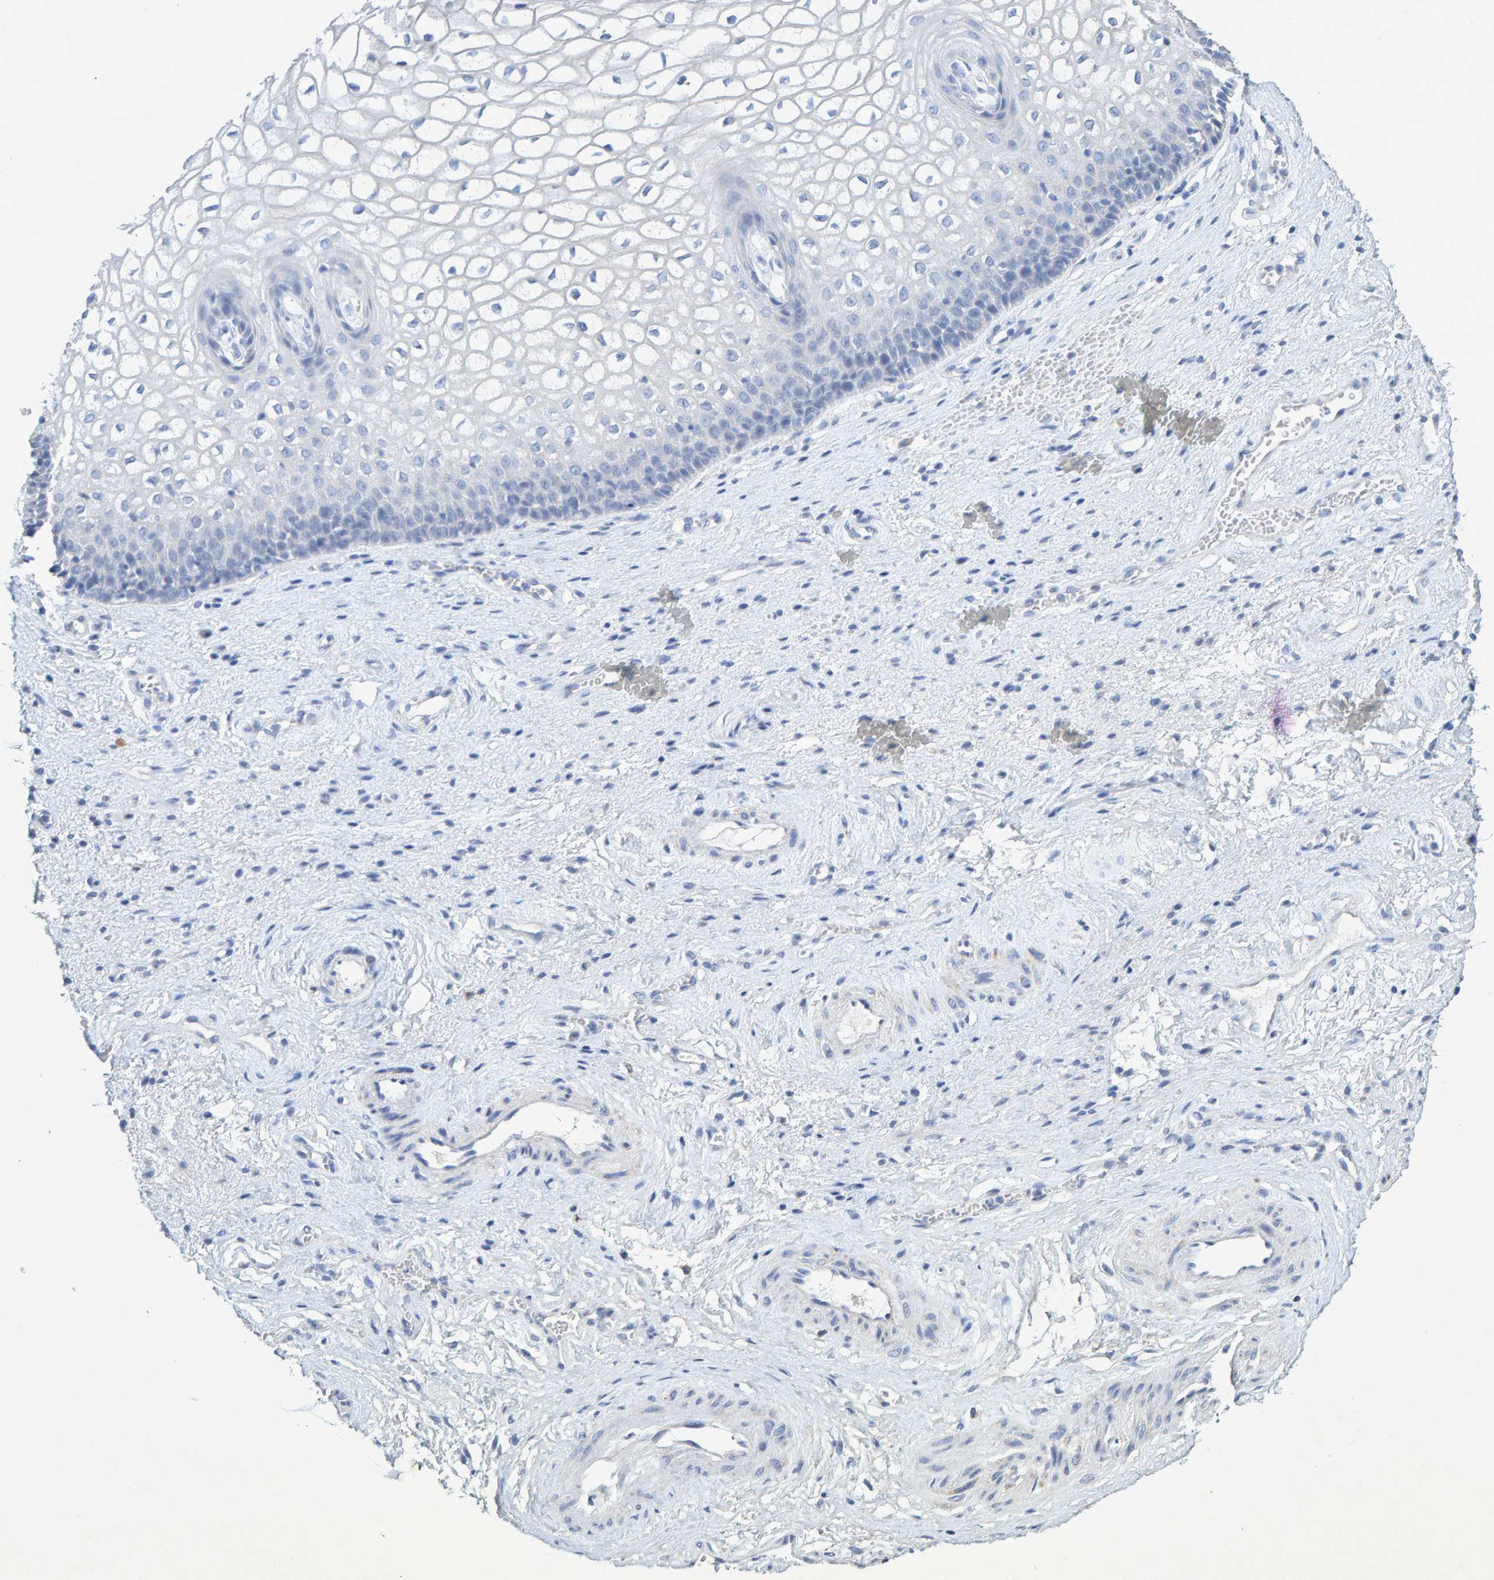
{"staining": {"intensity": "negative", "quantity": "none", "location": "none"}, "tissue": "vagina", "cell_type": "Squamous epithelial cells", "image_type": "normal", "snomed": [{"axis": "morphology", "description": "Normal tissue, NOS"}, {"axis": "topography", "description": "Vagina"}], "caption": "Protein analysis of normal vagina displays no significant staining in squamous epithelial cells.", "gene": "CTH", "patient": {"sex": "female", "age": 34}}